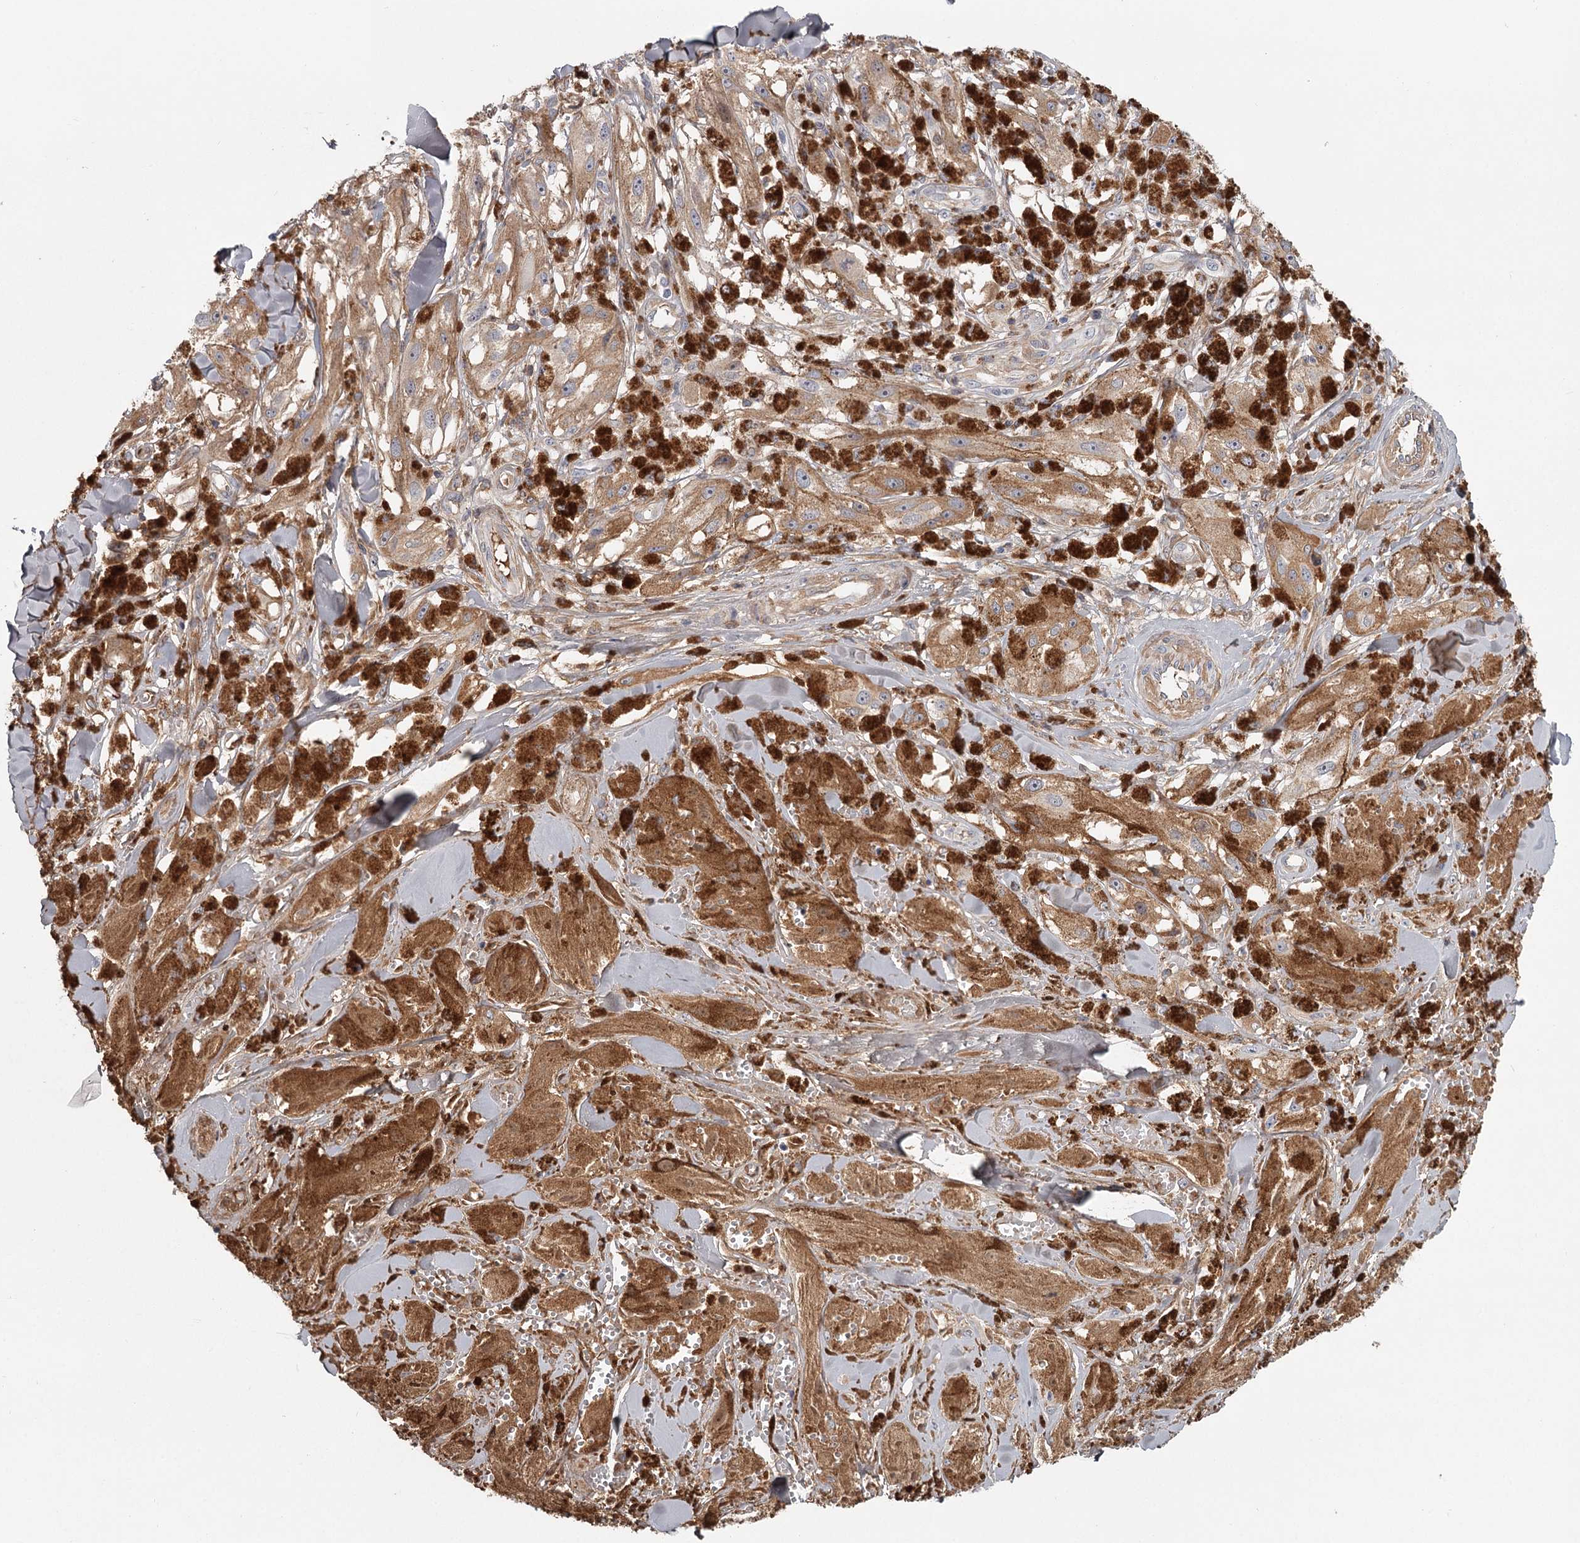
{"staining": {"intensity": "moderate", "quantity": ">75%", "location": "cytoplasmic/membranous"}, "tissue": "melanoma", "cell_type": "Tumor cells", "image_type": "cancer", "snomed": [{"axis": "morphology", "description": "Malignant melanoma, NOS"}, {"axis": "topography", "description": "Skin"}], "caption": "Immunohistochemistry (DAB) staining of human malignant melanoma demonstrates moderate cytoplasmic/membranous protein staining in about >75% of tumor cells.", "gene": "DHRS9", "patient": {"sex": "male", "age": 88}}